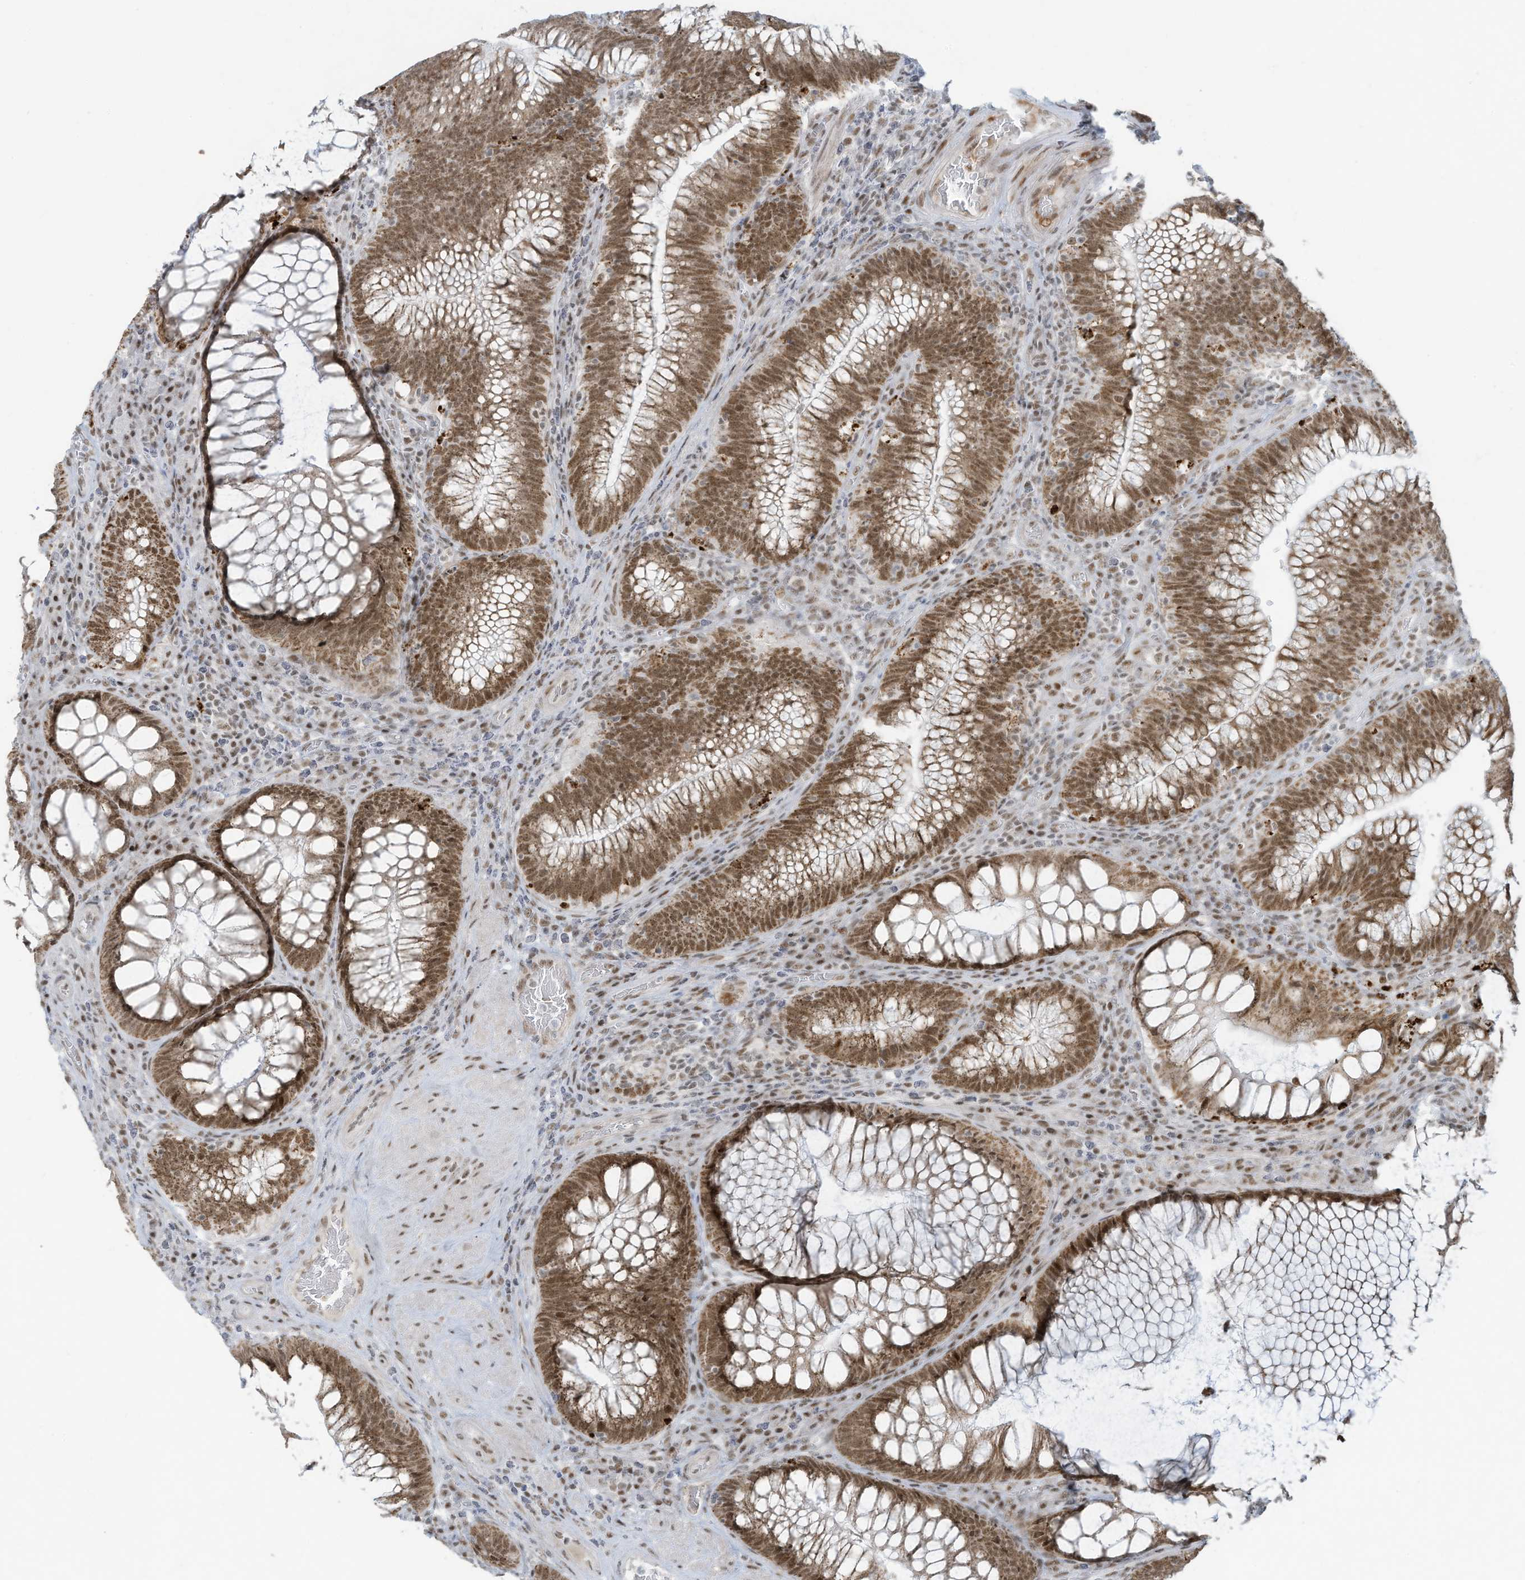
{"staining": {"intensity": "moderate", "quantity": ">75%", "location": "cytoplasmic/membranous,nuclear"}, "tissue": "colorectal cancer", "cell_type": "Tumor cells", "image_type": "cancer", "snomed": [{"axis": "morphology", "description": "Normal tissue, NOS"}, {"axis": "topography", "description": "Colon"}], "caption": "Tumor cells show medium levels of moderate cytoplasmic/membranous and nuclear positivity in approximately >75% of cells in human colorectal cancer.", "gene": "ECT2L", "patient": {"sex": "female", "age": 82}}